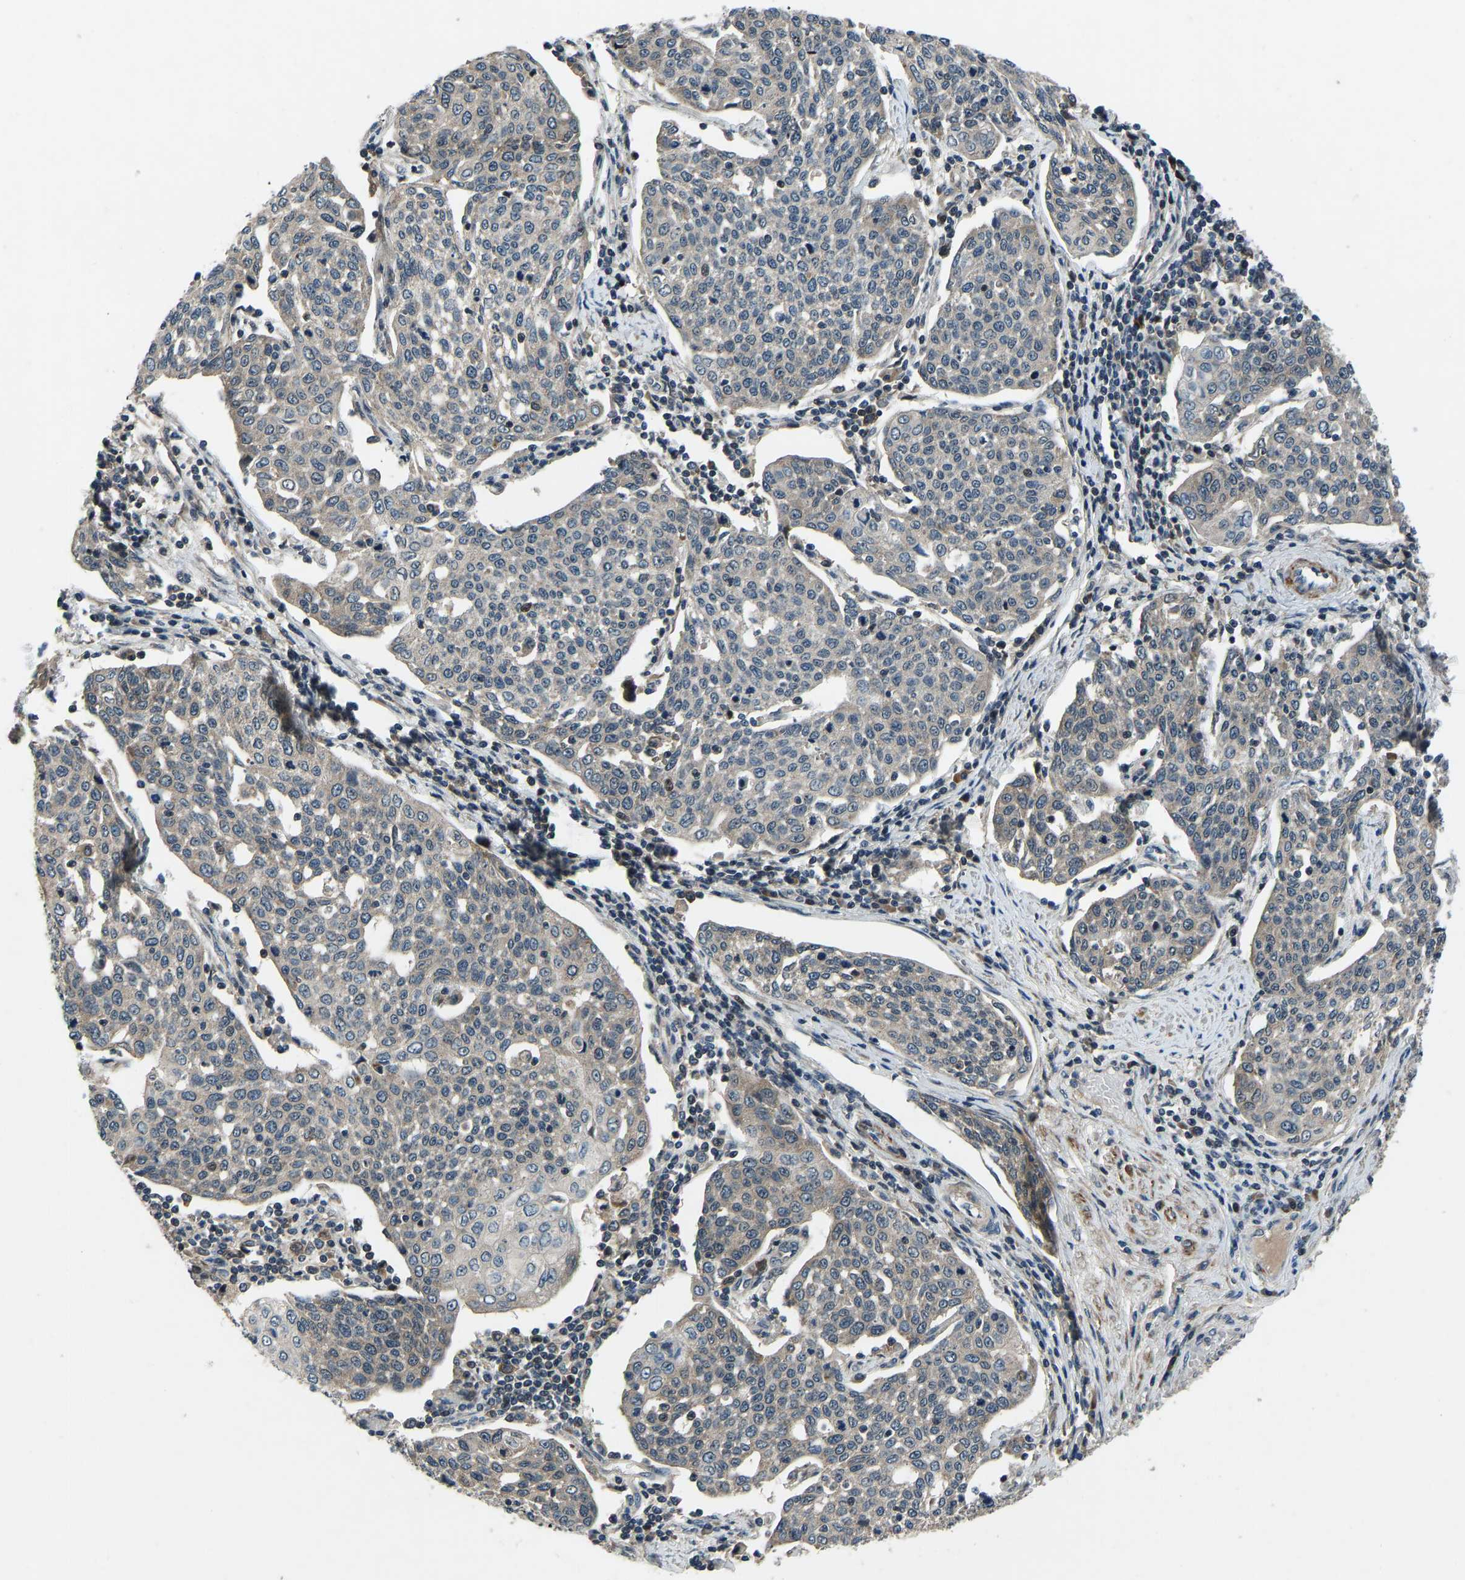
{"staining": {"intensity": "weak", "quantity": "25%-75%", "location": "cytoplasmic/membranous"}, "tissue": "cervical cancer", "cell_type": "Tumor cells", "image_type": "cancer", "snomed": [{"axis": "morphology", "description": "Squamous cell carcinoma, NOS"}, {"axis": "topography", "description": "Cervix"}], "caption": "Weak cytoplasmic/membranous expression for a protein is appreciated in approximately 25%-75% of tumor cells of cervical squamous cell carcinoma using immunohistochemistry (IHC).", "gene": "RLIM", "patient": {"sex": "female", "age": 34}}